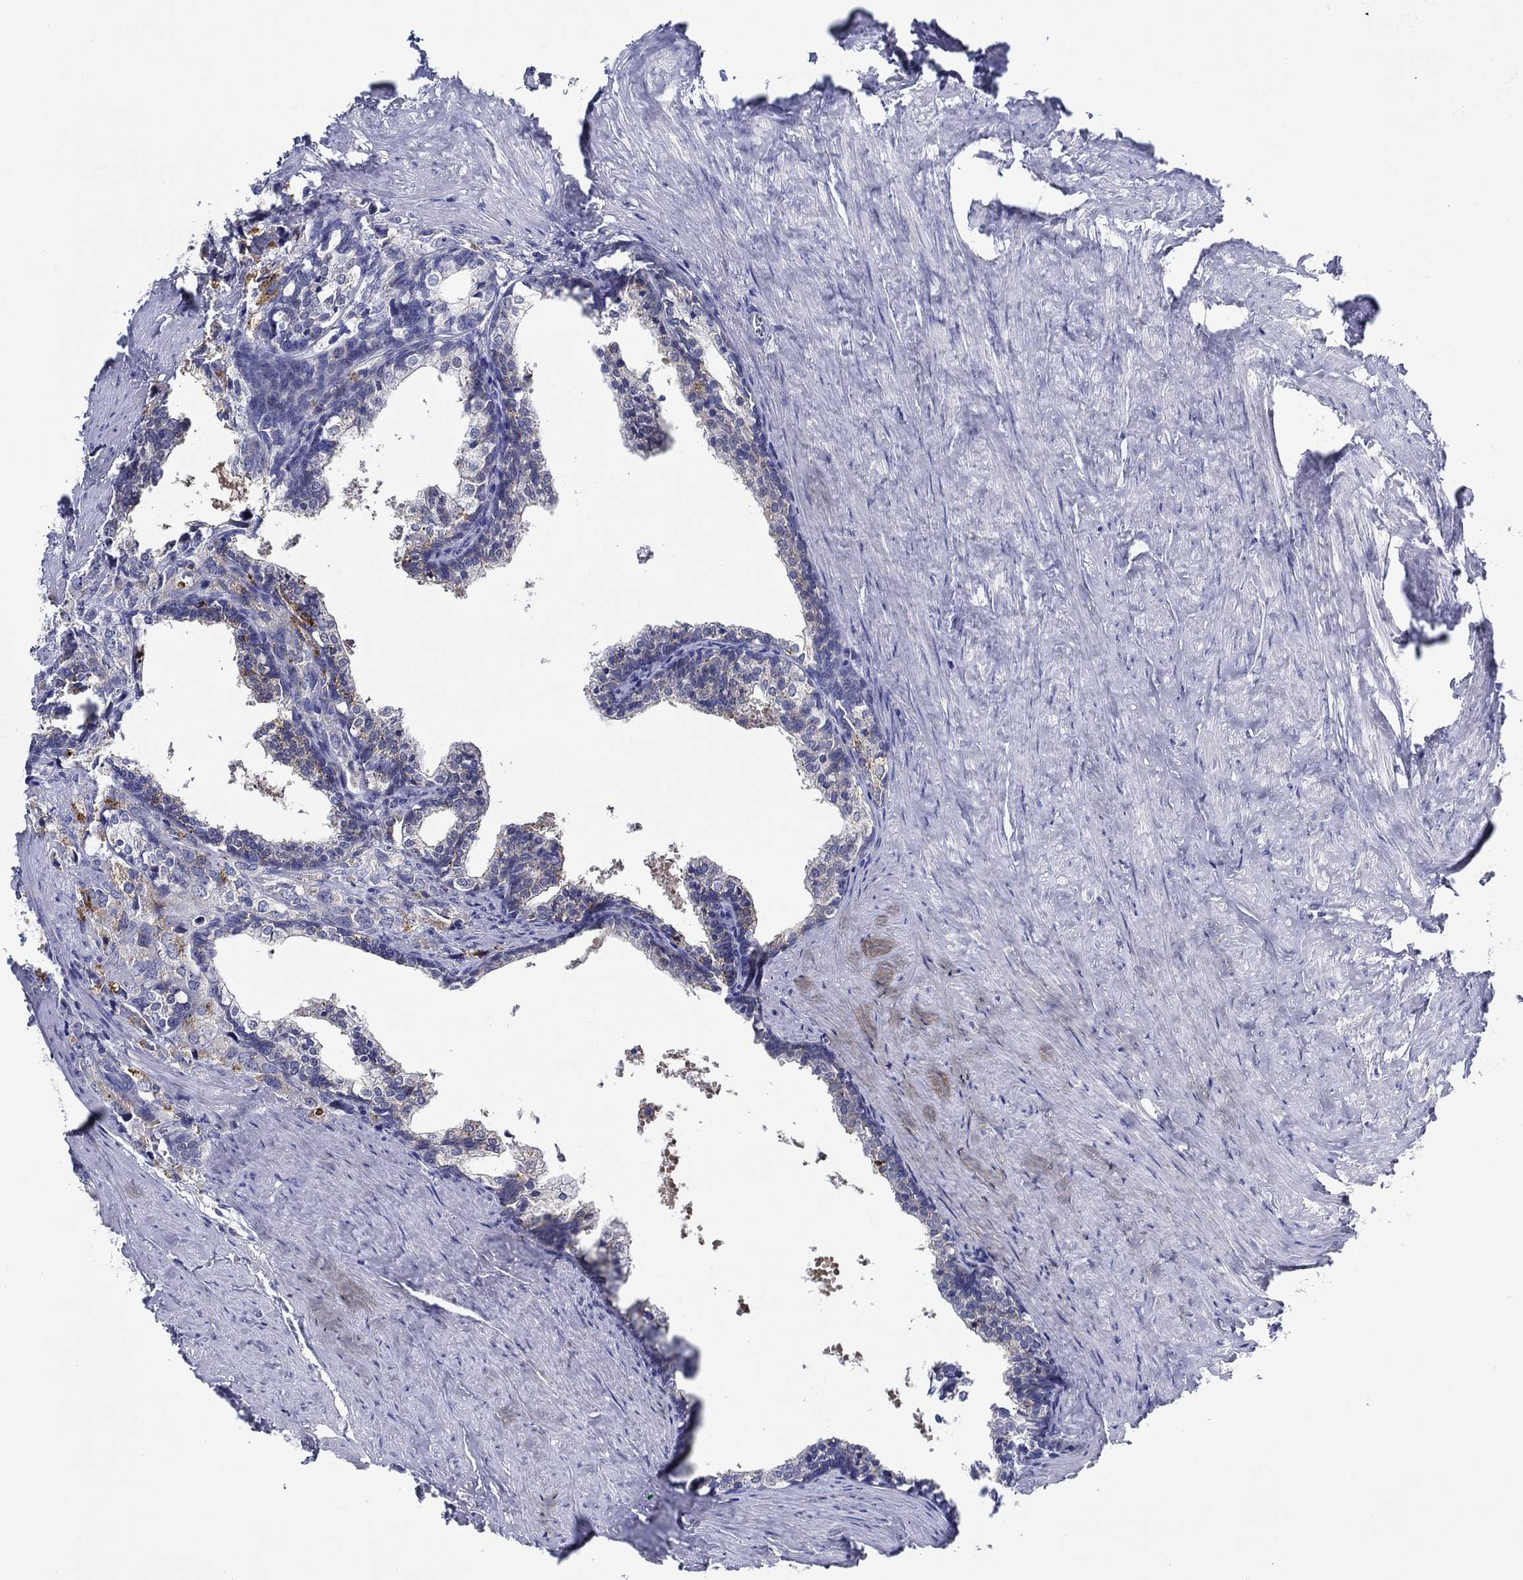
{"staining": {"intensity": "negative", "quantity": "none", "location": "none"}, "tissue": "prostate cancer", "cell_type": "Tumor cells", "image_type": "cancer", "snomed": [{"axis": "morphology", "description": "Adenocarcinoma, NOS"}, {"axis": "topography", "description": "Prostate and seminal vesicle, NOS"}], "caption": "This image is of prostate adenocarcinoma stained with IHC to label a protein in brown with the nuclei are counter-stained blue. There is no positivity in tumor cells.", "gene": "CFAP61", "patient": {"sex": "male", "age": 63}}